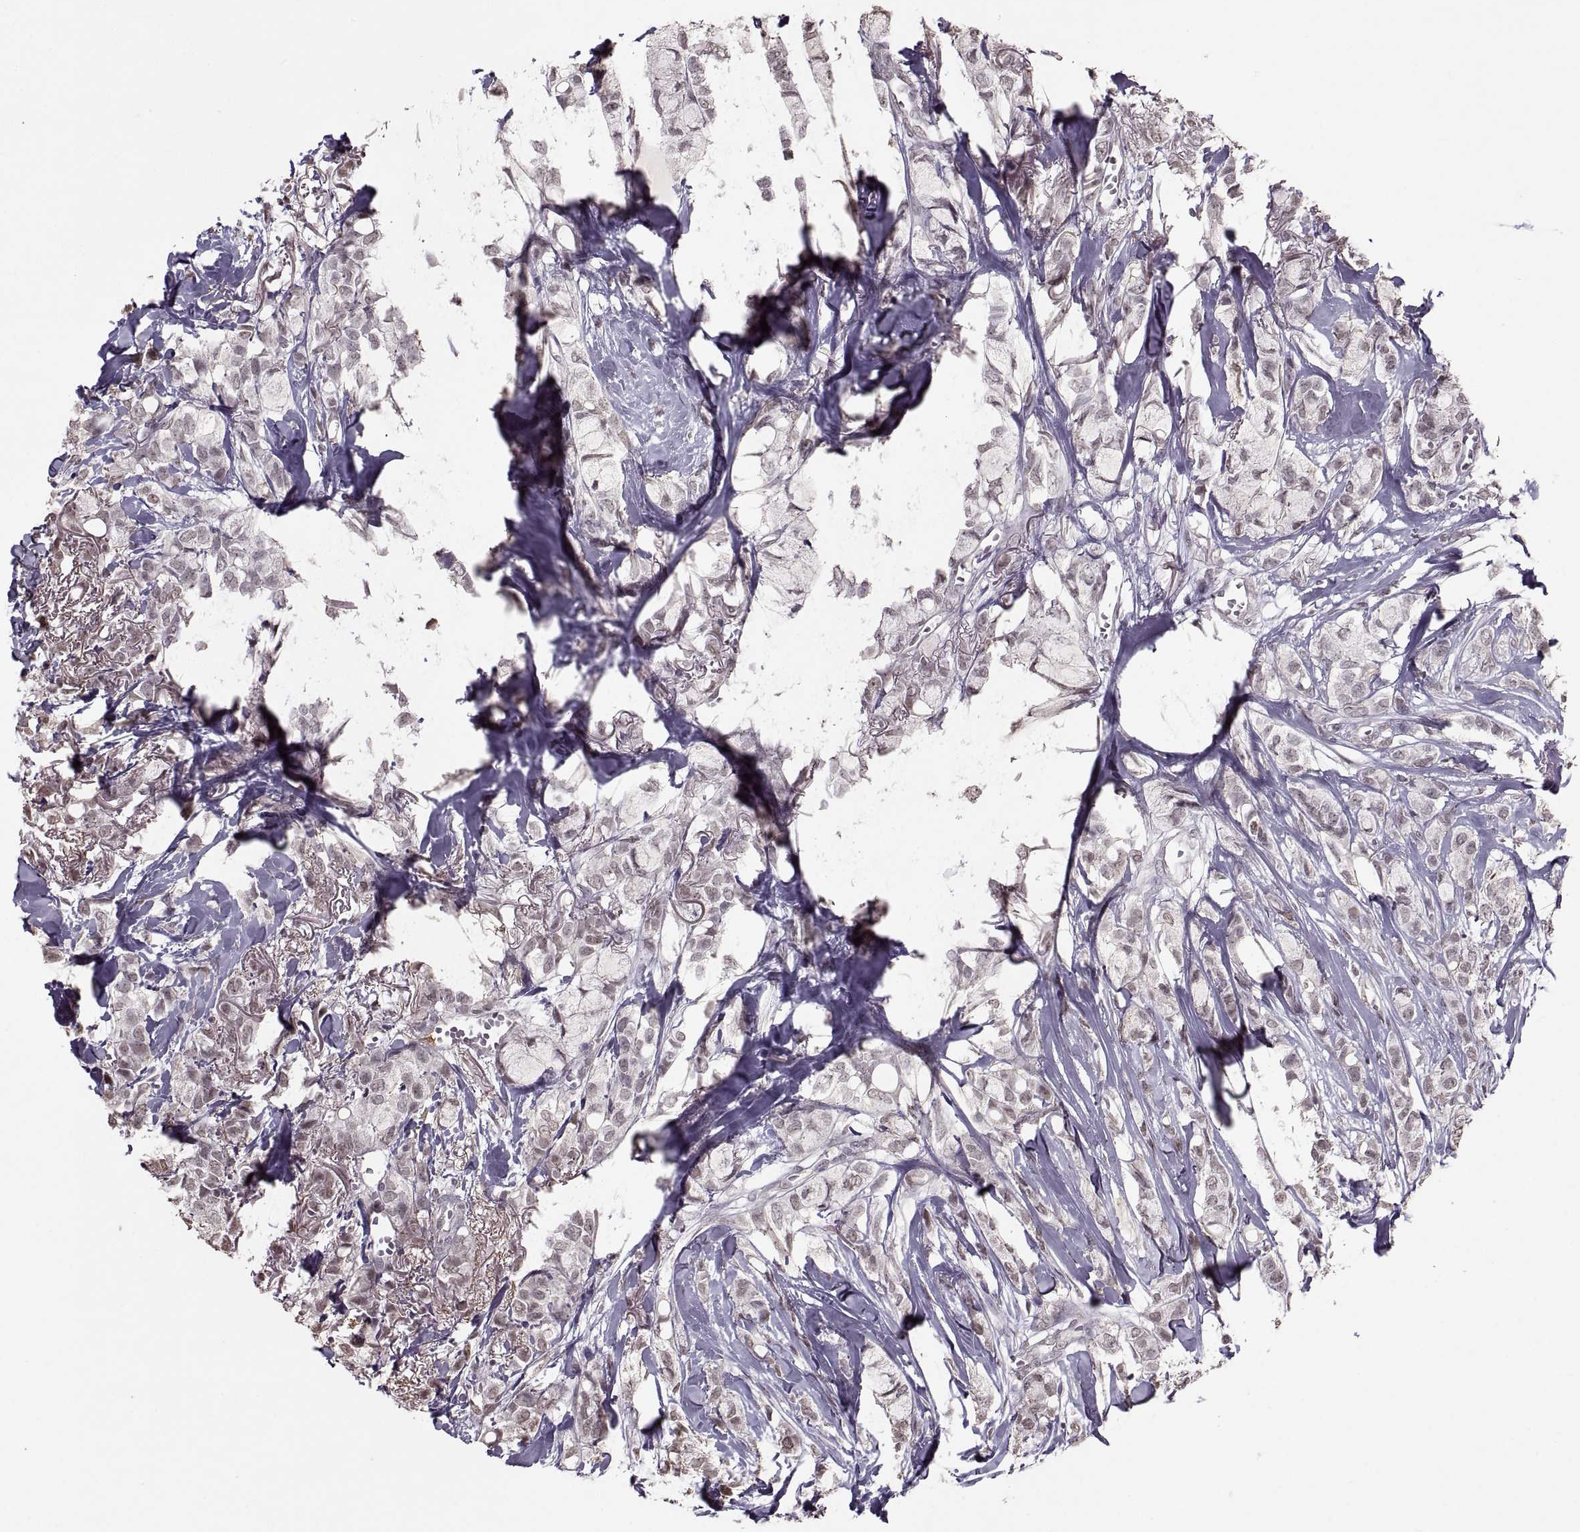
{"staining": {"intensity": "weak", "quantity": "25%-75%", "location": "cytoplasmic/membranous,nuclear"}, "tissue": "breast cancer", "cell_type": "Tumor cells", "image_type": "cancer", "snomed": [{"axis": "morphology", "description": "Duct carcinoma"}, {"axis": "topography", "description": "Breast"}], "caption": "A high-resolution micrograph shows immunohistochemistry (IHC) staining of breast cancer (infiltrating ductal carcinoma), which demonstrates weak cytoplasmic/membranous and nuclear positivity in approximately 25%-75% of tumor cells.", "gene": "PALS1", "patient": {"sex": "female", "age": 85}}